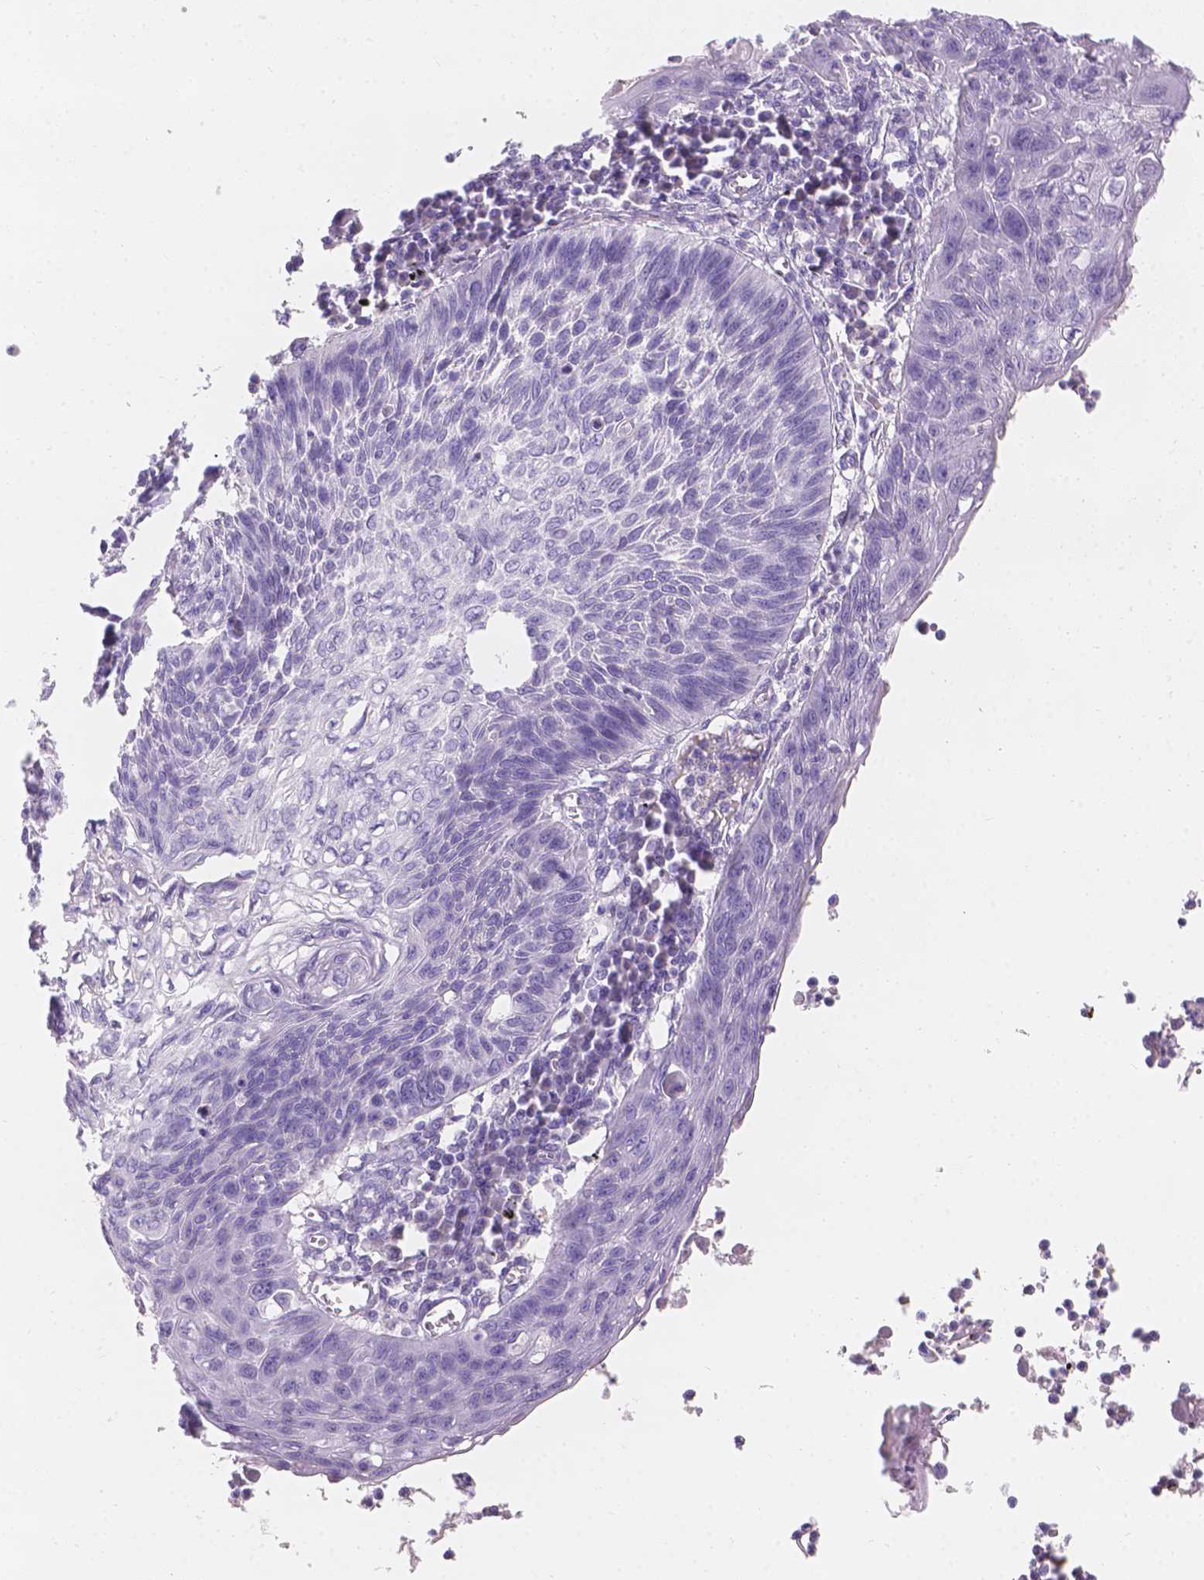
{"staining": {"intensity": "negative", "quantity": "none", "location": "none"}, "tissue": "lung cancer", "cell_type": "Tumor cells", "image_type": "cancer", "snomed": [{"axis": "morphology", "description": "Squamous cell carcinoma, NOS"}, {"axis": "topography", "description": "Lung"}], "caption": "Immunohistochemical staining of lung squamous cell carcinoma exhibits no significant staining in tumor cells. The staining is performed using DAB (3,3'-diaminobenzidine) brown chromogen with nuclei counter-stained in using hematoxylin.", "gene": "HTN3", "patient": {"sex": "male", "age": 78}}